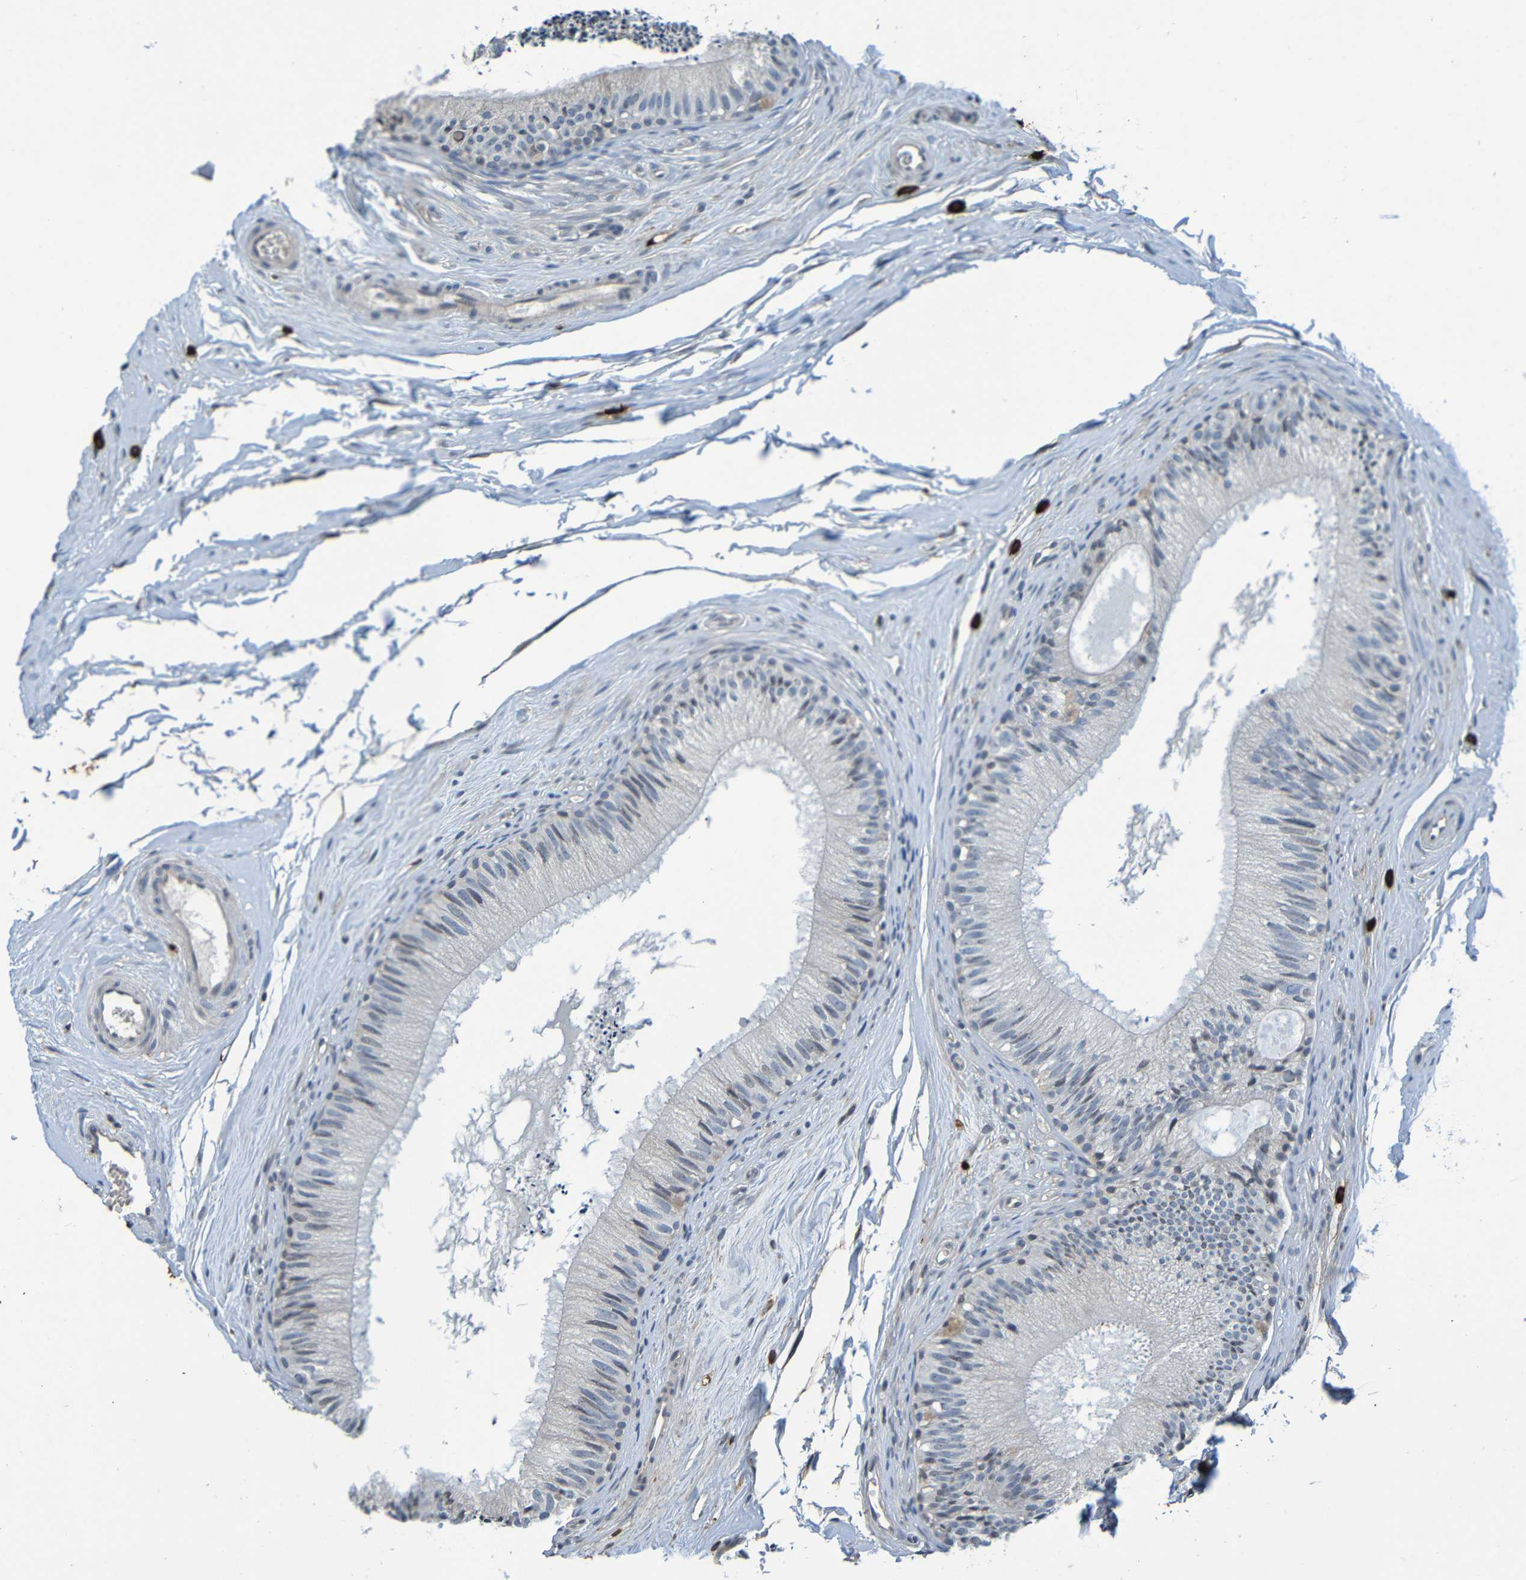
{"staining": {"intensity": "negative", "quantity": "none", "location": "none"}, "tissue": "epididymis", "cell_type": "Glandular cells", "image_type": "normal", "snomed": [{"axis": "morphology", "description": "Normal tissue, NOS"}, {"axis": "topography", "description": "Epididymis"}], "caption": "Glandular cells are negative for brown protein staining in unremarkable epididymis.", "gene": "C3AR1", "patient": {"sex": "male", "age": 56}}